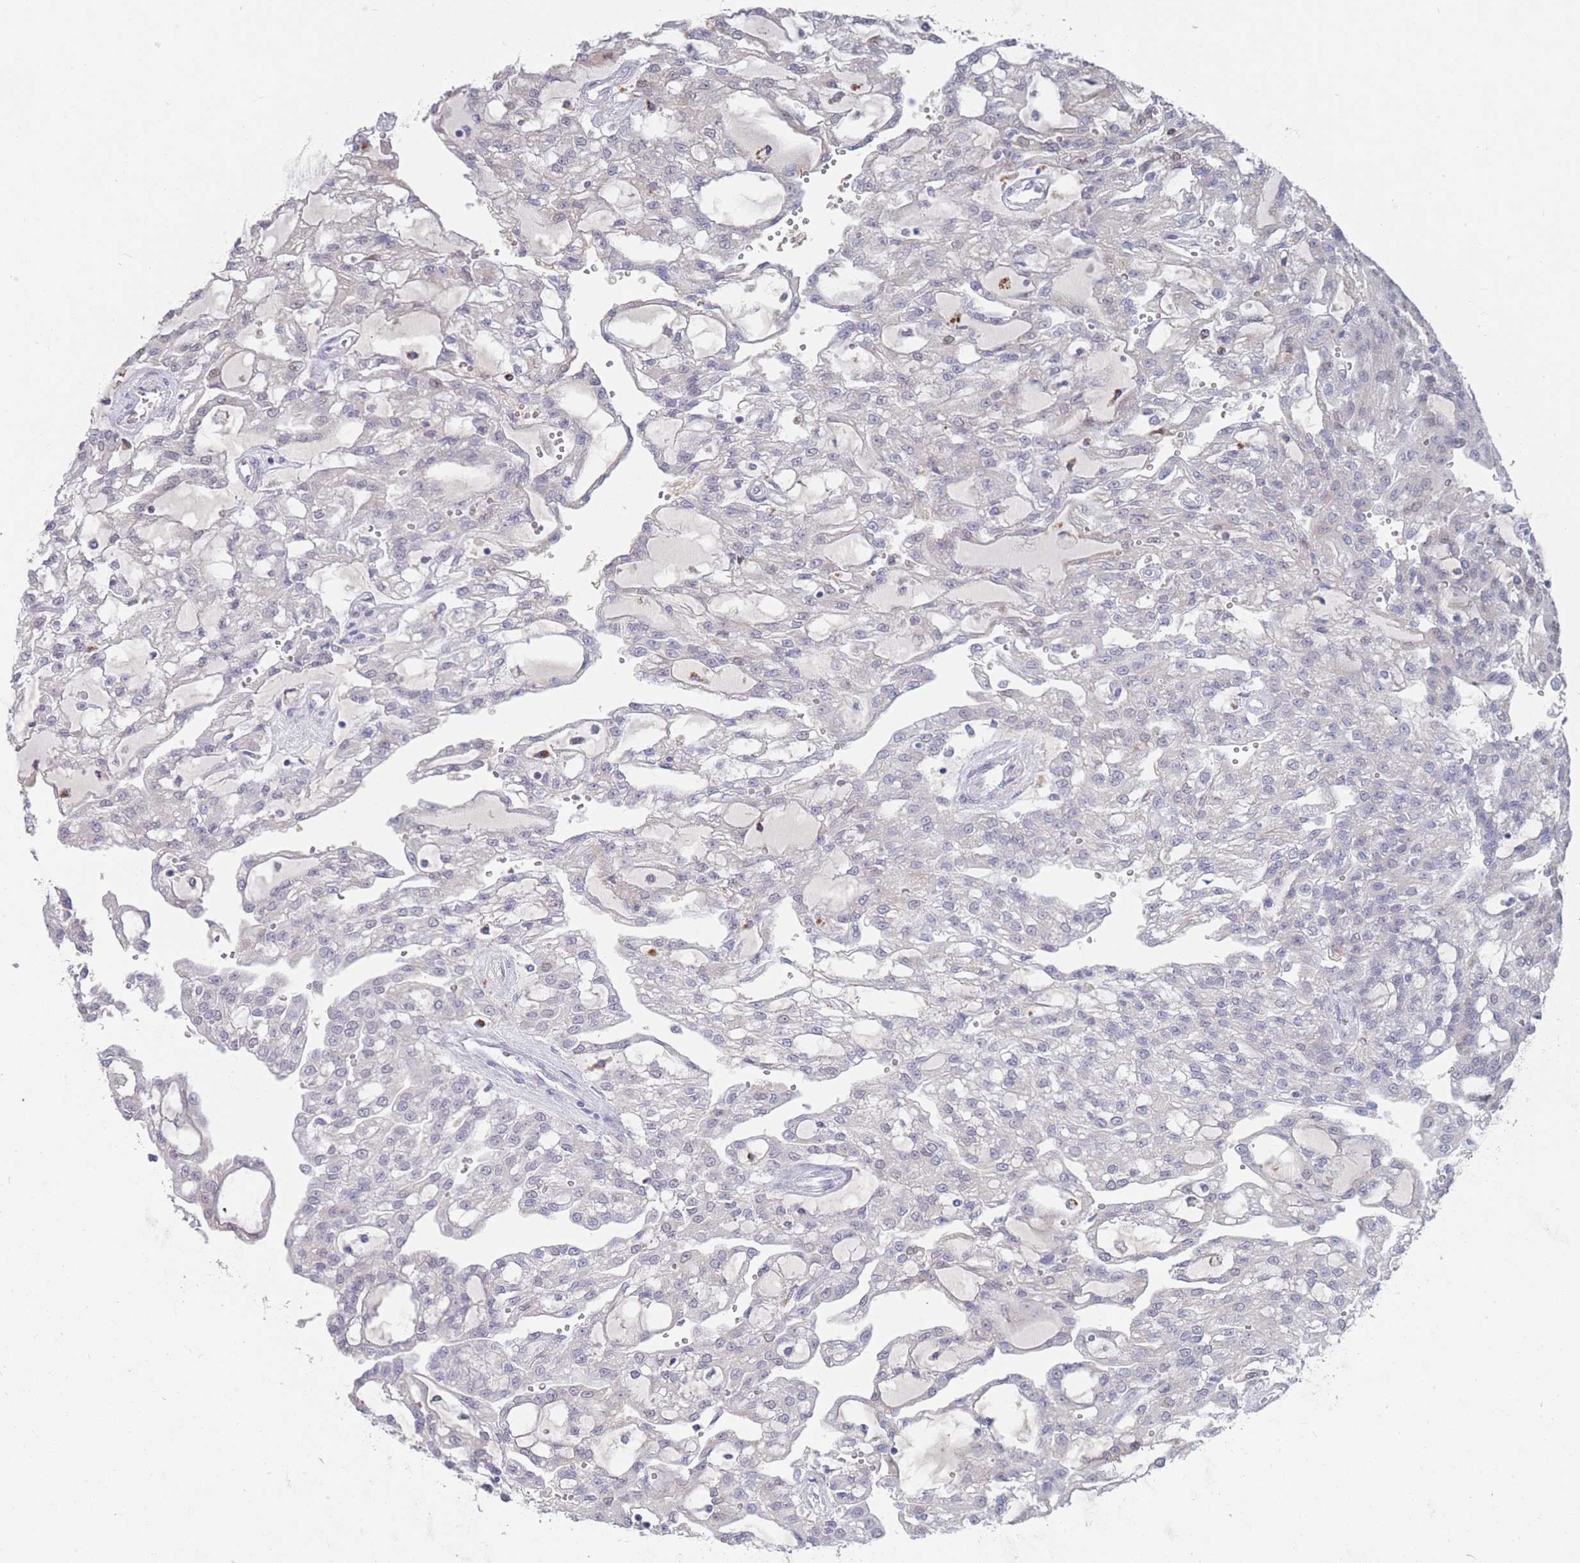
{"staining": {"intensity": "negative", "quantity": "none", "location": "none"}, "tissue": "renal cancer", "cell_type": "Tumor cells", "image_type": "cancer", "snomed": [{"axis": "morphology", "description": "Adenocarcinoma, NOS"}, {"axis": "topography", "description": "Kidney"}], "caption": "The histopathology image shows no staining of tumor cells in adenocarcinoma (renal).", "gene": "CYP51A1", "patient": {"sex": "male", "age": 63}}